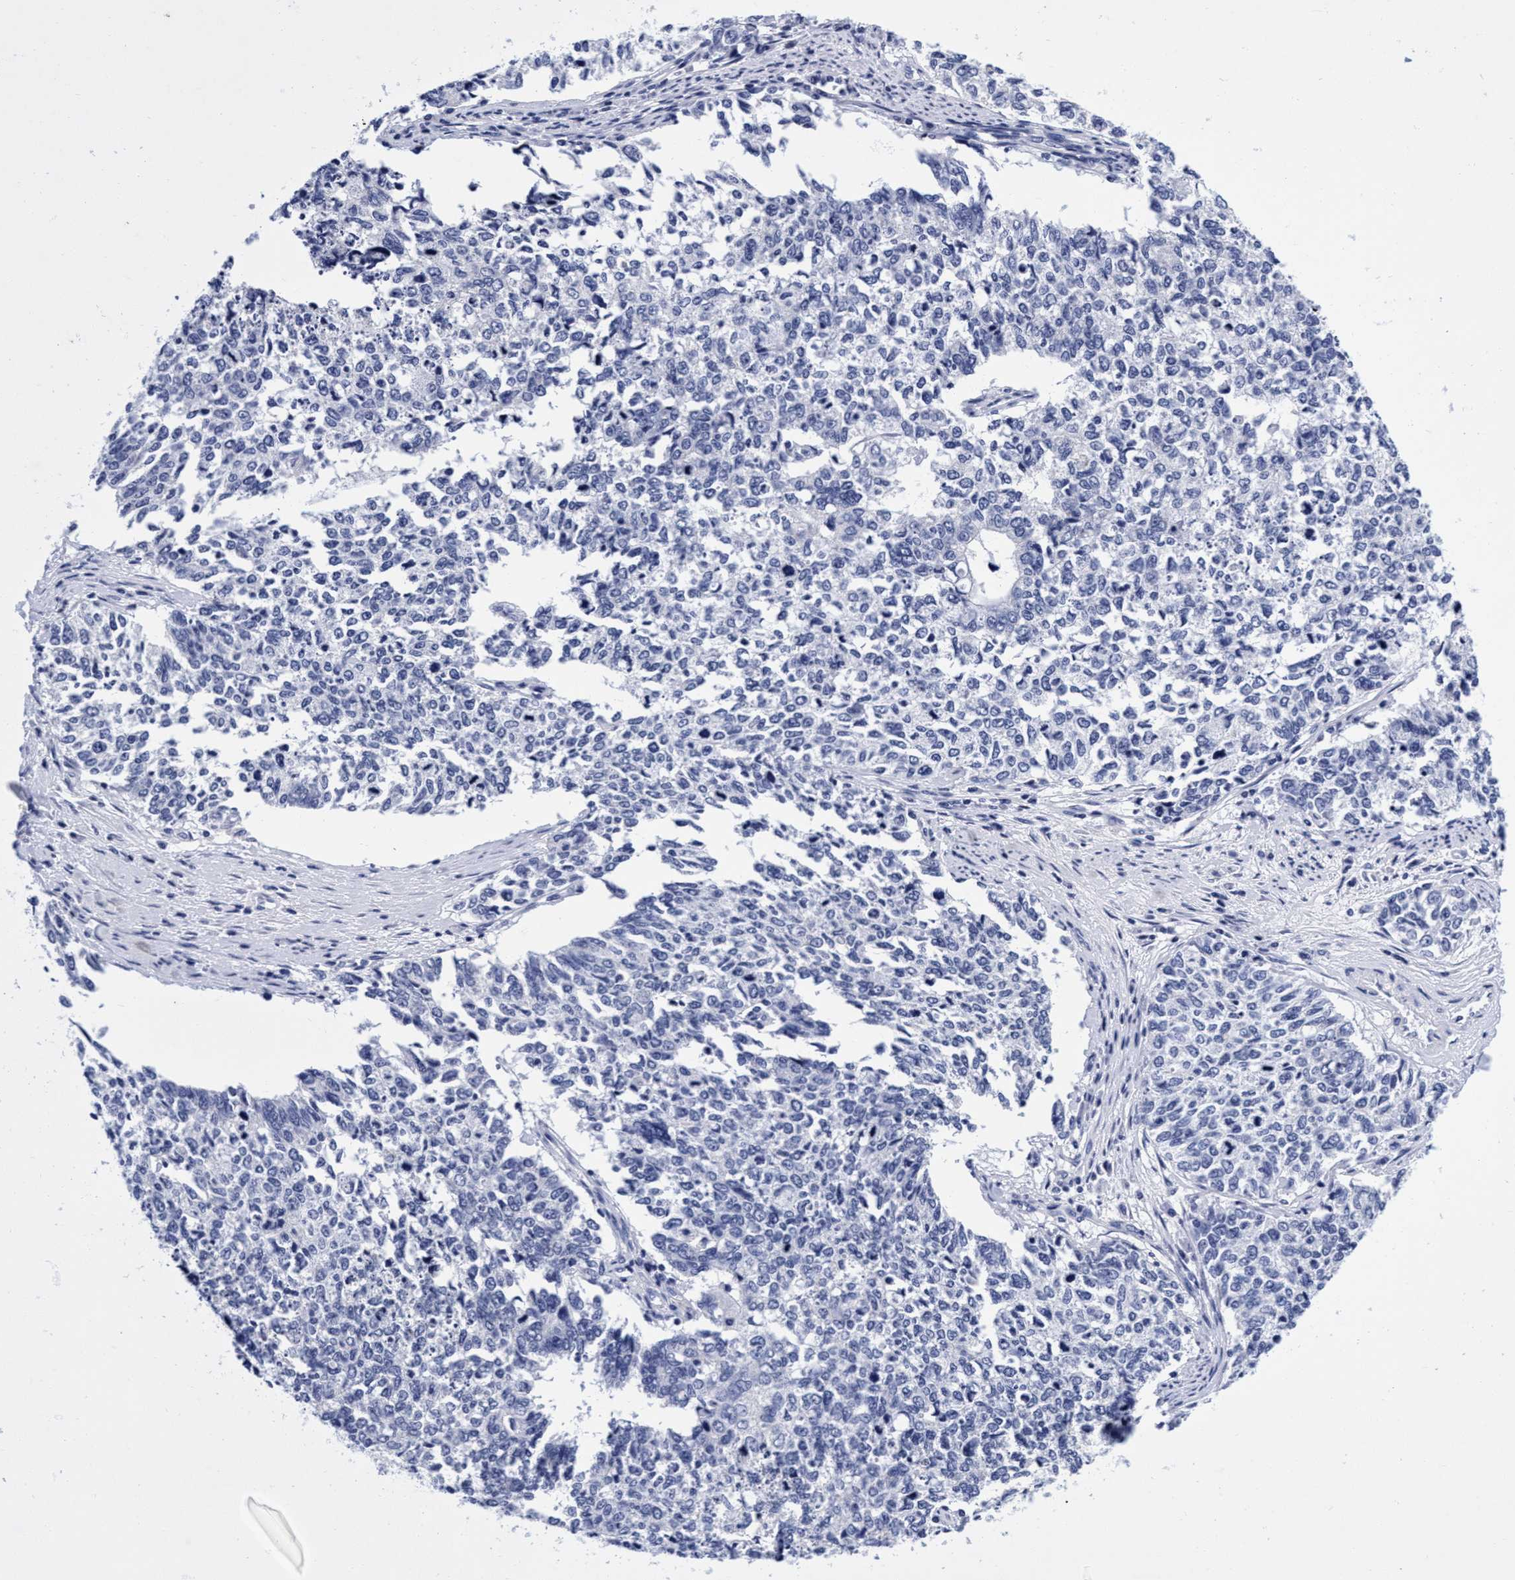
{"staining": {"intensity": "negative", "quantity": "none", "location": "none"}, "tissue": "cervical cancer", "cell_type": "Tumor cells", "image_type": "cancer", "snomed": [{"axis": "morphology", "description": "Squamous cell carcinoma, NOS"}, {"axis": "topography", "description": "Cervix"}], "caption": "The histopathology image displays no staining of tumor cells in cervical cancer (squamous cell carcinoma).", "gene": "PLPPR1", "patient": {"sex": "female", "age": 63}}